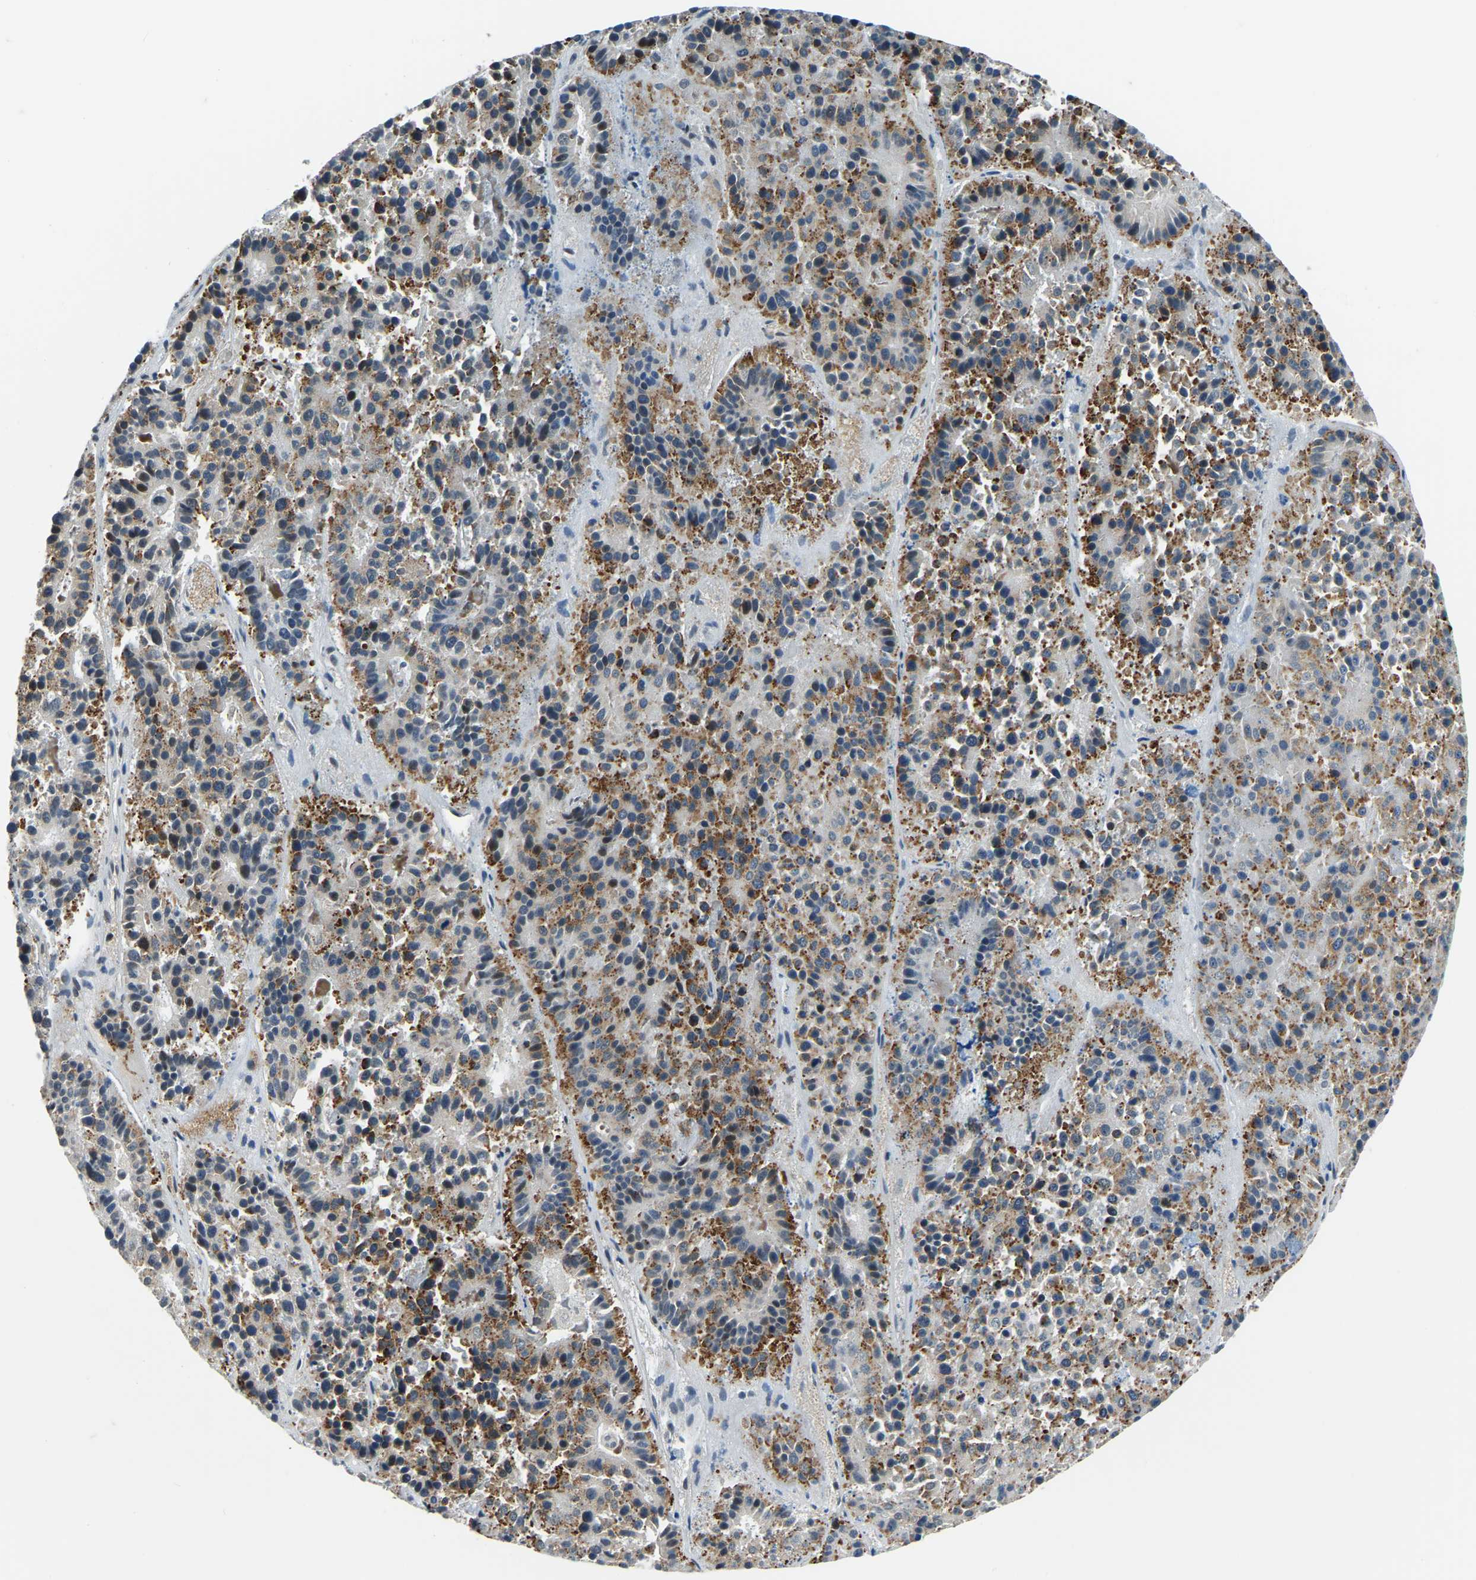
{"staining": {"intensity": "moderate", "quantity": "25%-75%", "location": "cytoplasmic/membranous"}, "tissue": "pancreatic cancer", "cell_type": "Tumor cells", "image_type": "cancer", "snomed": [{"axis": "morphology", "description": "Adenocarcinoma, NOS"}, {"axis": "topography", "description": "Pancreas"}], "caption": "Moderate cytoplasmic/membranous protein positivity is appreciated in approximately 25%-75% of tumor cells in pancreatic cancer (adenocarcinoma).", "gene": "ING2", "patient": {"sex": "male", "age": 50}}